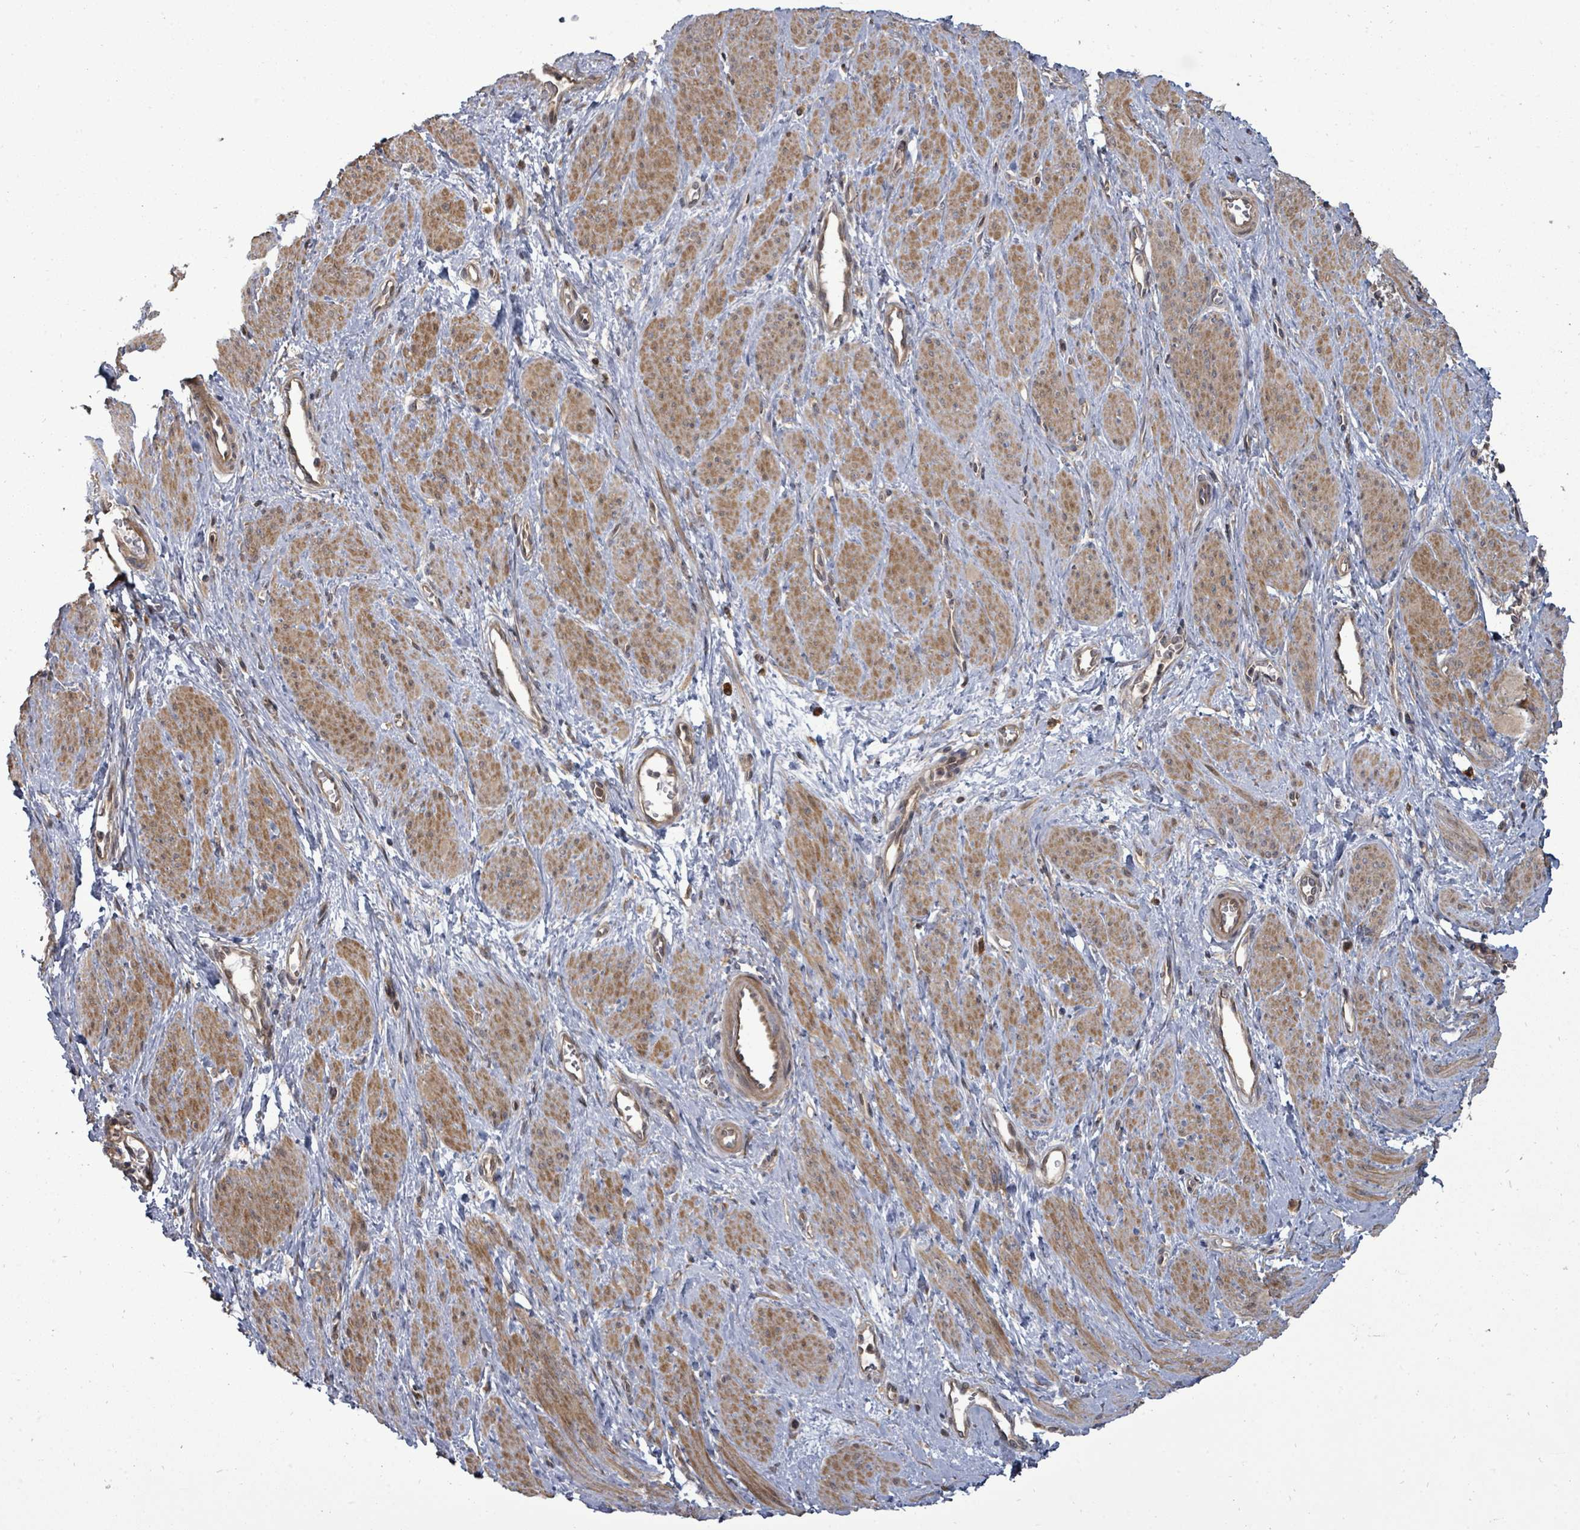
{"staining": {"intensity": "moderate", "quantity": ">75%", "location": "cytoplasmic/membranous"}, "tissue": "smooth muscle", "cell_type": "Smooth muscle cells", "image_type": "normal", "snomed": [{"axis": "morphology", "description": "Normal tissue, NOS"}, {"axis": "topography", "description": "Smooth muscle"}, {"axis": "topography", "description": "Uterus"}], "caption": "A brown stain labels moderate cytoplasmic/membranous positivity of a protein in smooth muscle cells of unremarkable smooth muscle.", "gene": "EIF3CL", "patient": {"sex": "female", "age": 39}}